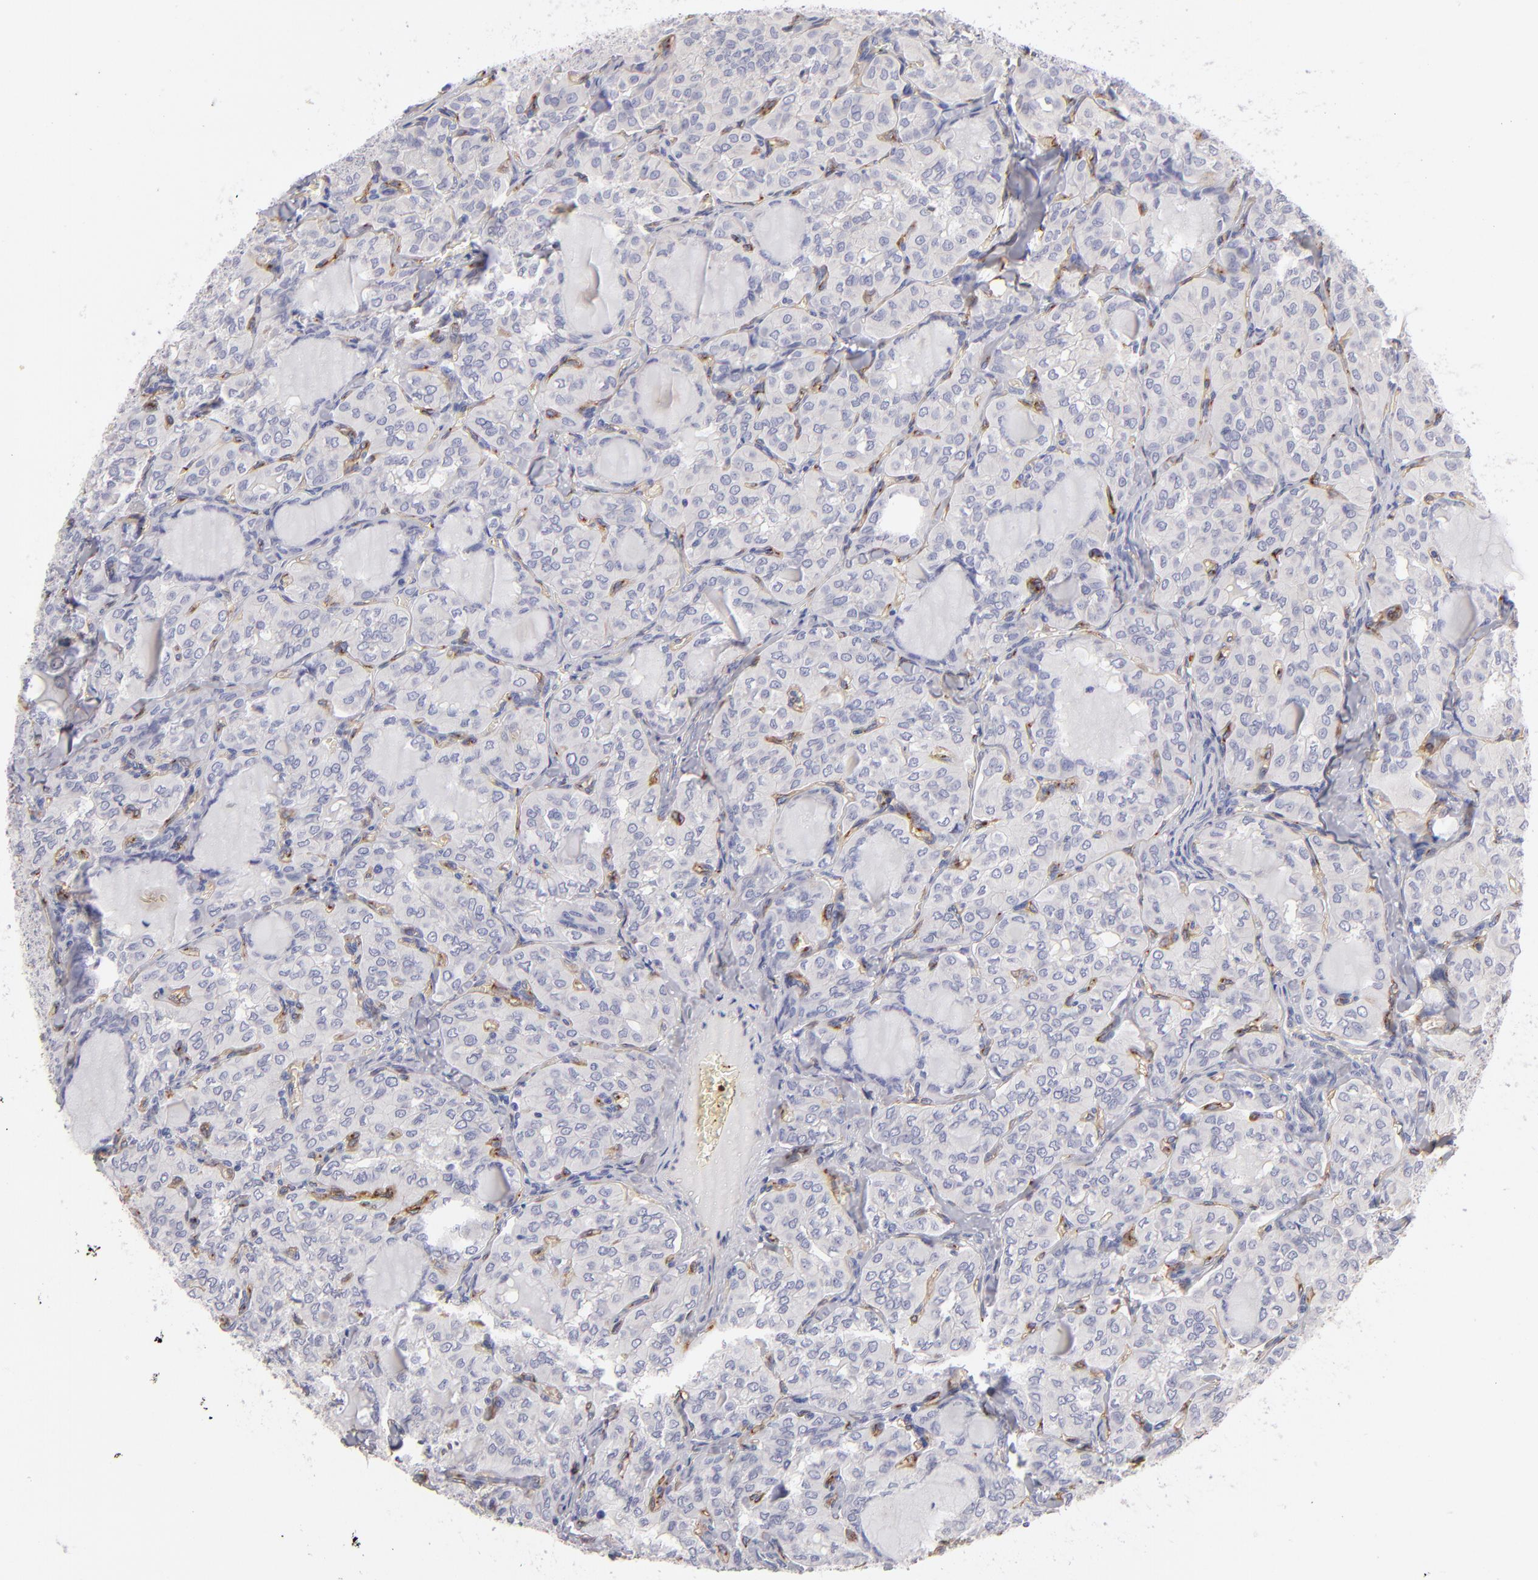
{"staining": {"intensity": "negative", "quantity": "none", "location": "none"}, "tissue": "thyroid cancer", "cell_type": "Tumor cells", "image_type": "cancer", "snomed": [{"axis": "morphology", "description": "Papillary adenocarcinoma, NOS"}, {"axis": "topography", "description": "Thyroid gland"}], "caption": "Immunohistochemistry (IHC) of human papillary adenocarcinoma (thyroid) reveals no expression in tumor cells.", "gene": "PLVAP", "patient": {"sex": "male", "age": 20}}